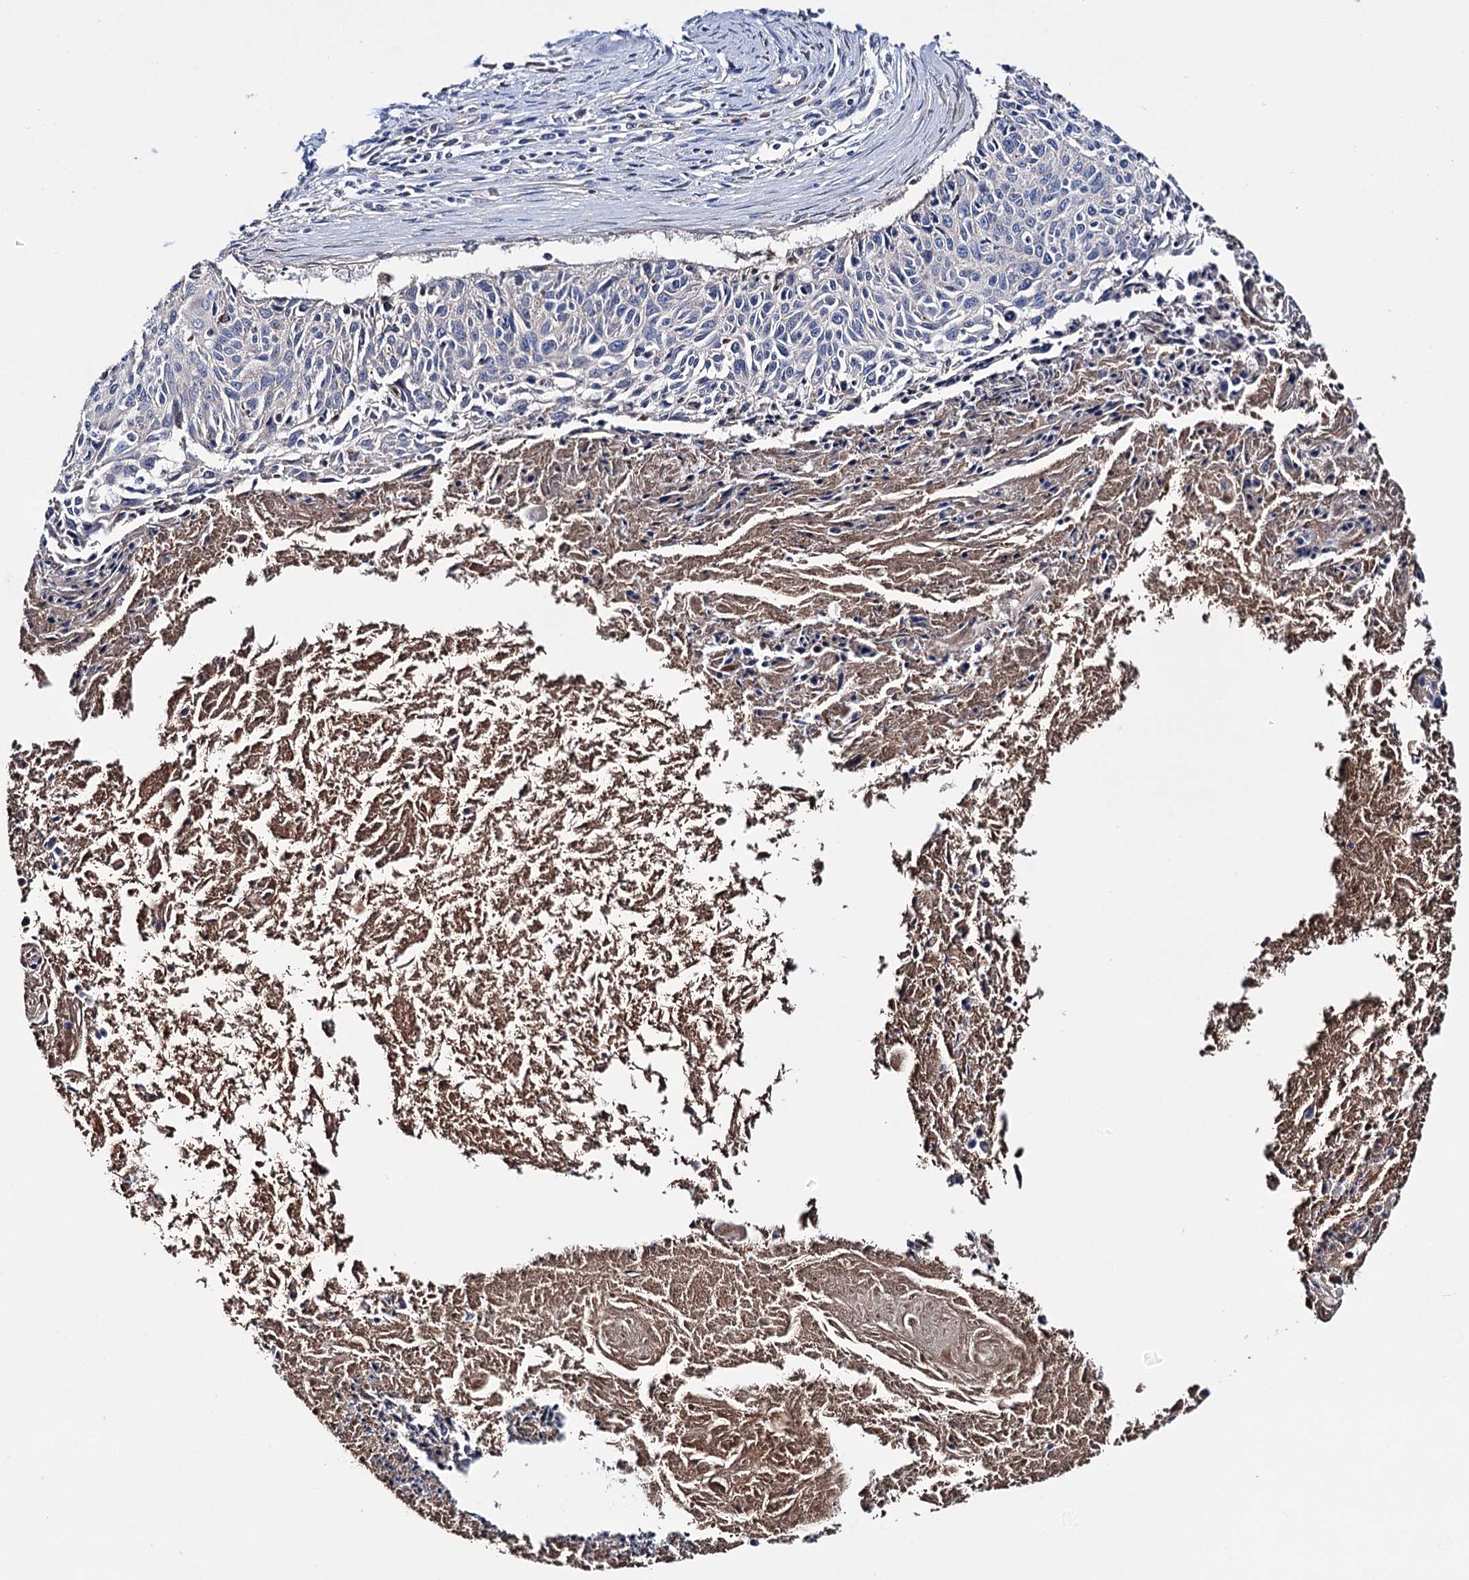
{"staining": {"intensity": "negative", "quantity": "none", "location": "none"}, "tissue": "cervical cancer", "cell_type": "Tumor cells", "image_type": "cancer", "snomed": [{"axis": "morphology", "description": "Squamous cell carcinoma, NOS"}, {"axis": "topography", "description": "Cervix"}], "caption": "Immunohistochemical staining of cervical cancer (squamous cell carcinoma) demonstrates no significant staining in tumor cells. The staining was performed using DAB to visualize the protein expression in brown, while the nuclei were stained in blue with hematoxylin (Magnification: 20x).", "gene": "CLPB", "patient": {"sex": "female", "age": 55}}